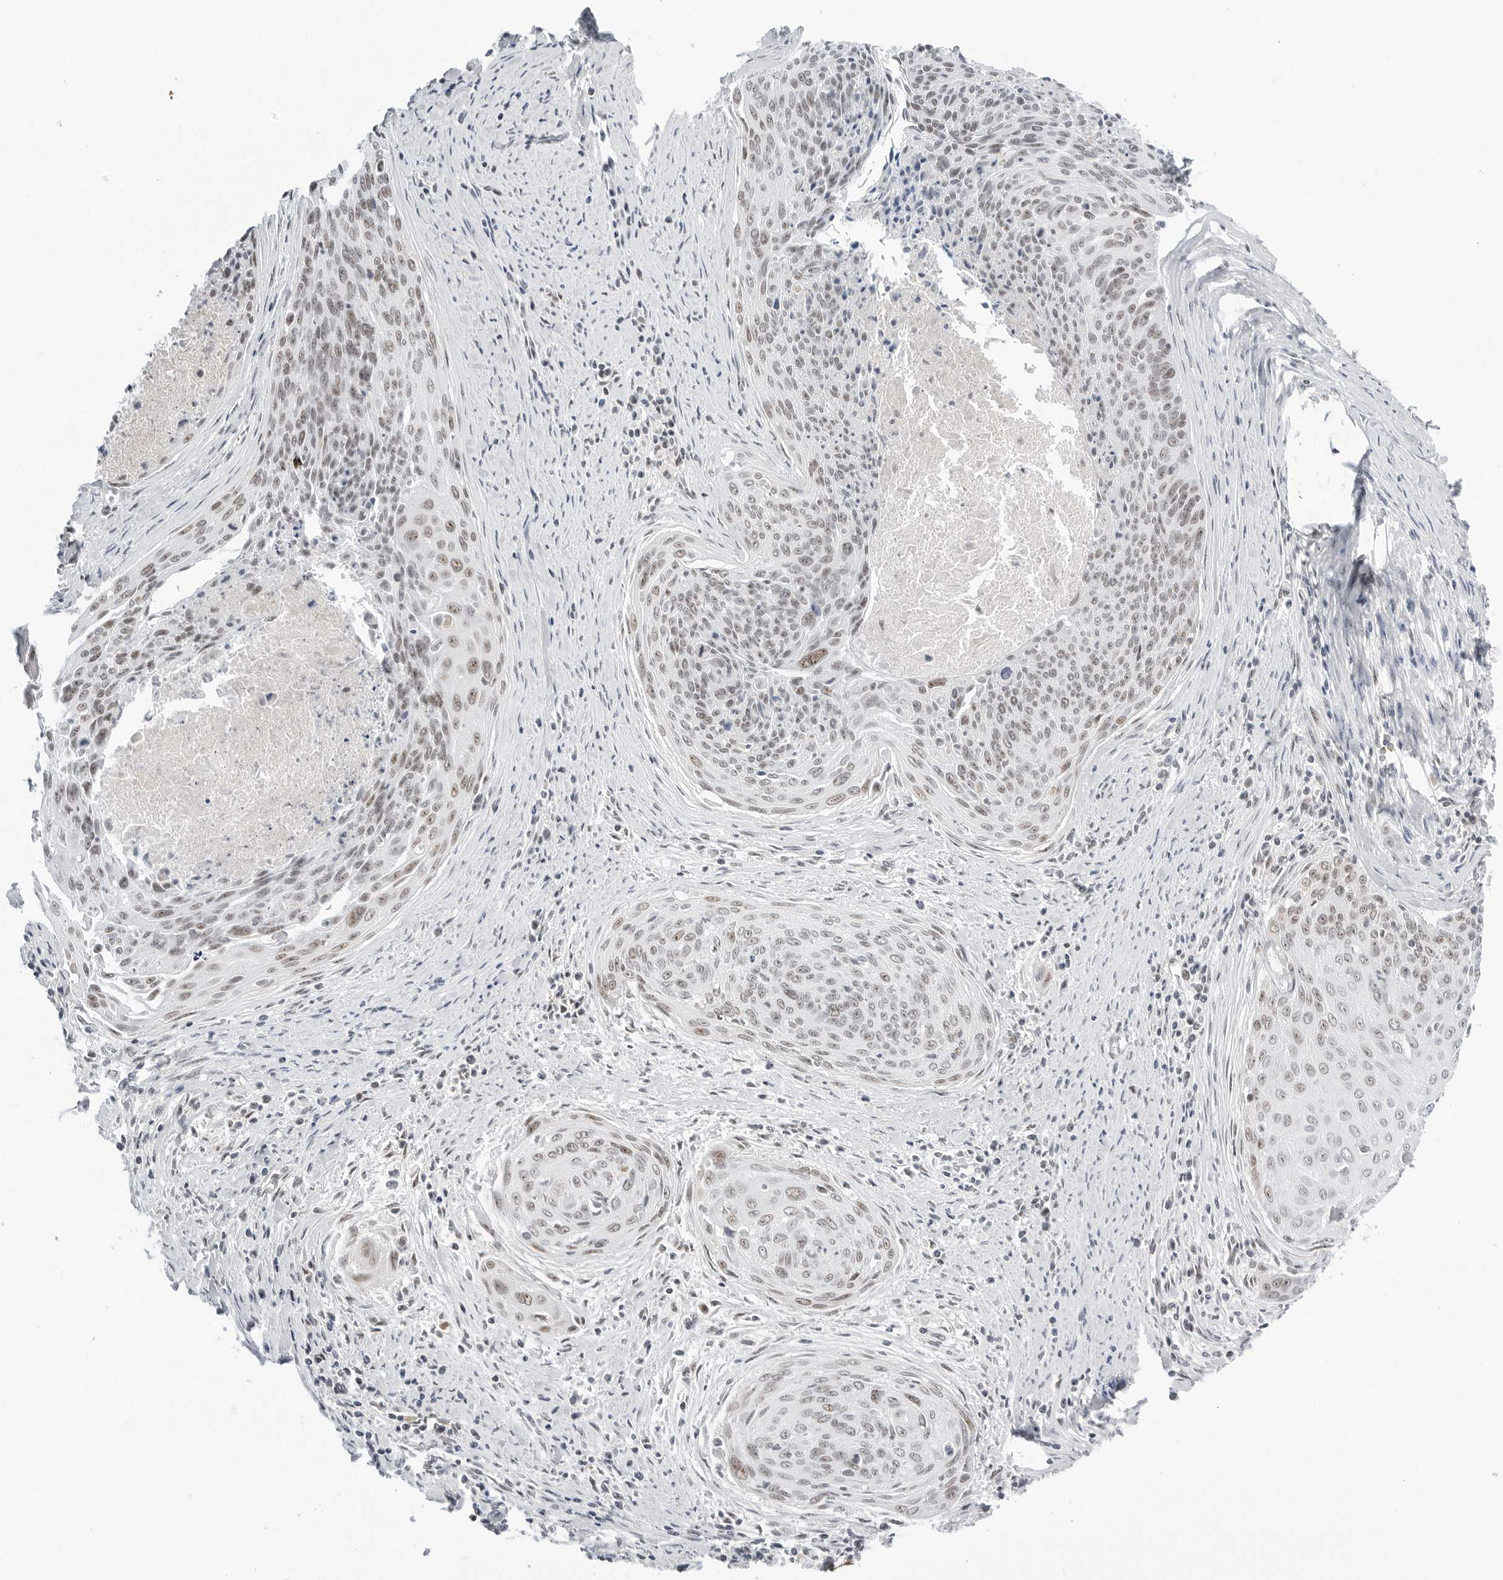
{"staining": {"intensity": "weak", "quantity": "25%-75%", "location": "nuclear"}, "tissue": "cervical cancer", "cell_type": "Tumor cells", "image_type": "cancer", "snomed": [{"axis": "morphology", "description": "Squamous cell carcinoma, NOS"}, {"axis": "topography", "description": "Cervix"}], "caption": "This is a micrograph of immunohistochemistry staining of squamous cell carcinoma (cervical), which shows weak expression in the nuclear of tumor cells.", "gene": "WRAP53", "patient": {"sex": "female", "age": 55}}